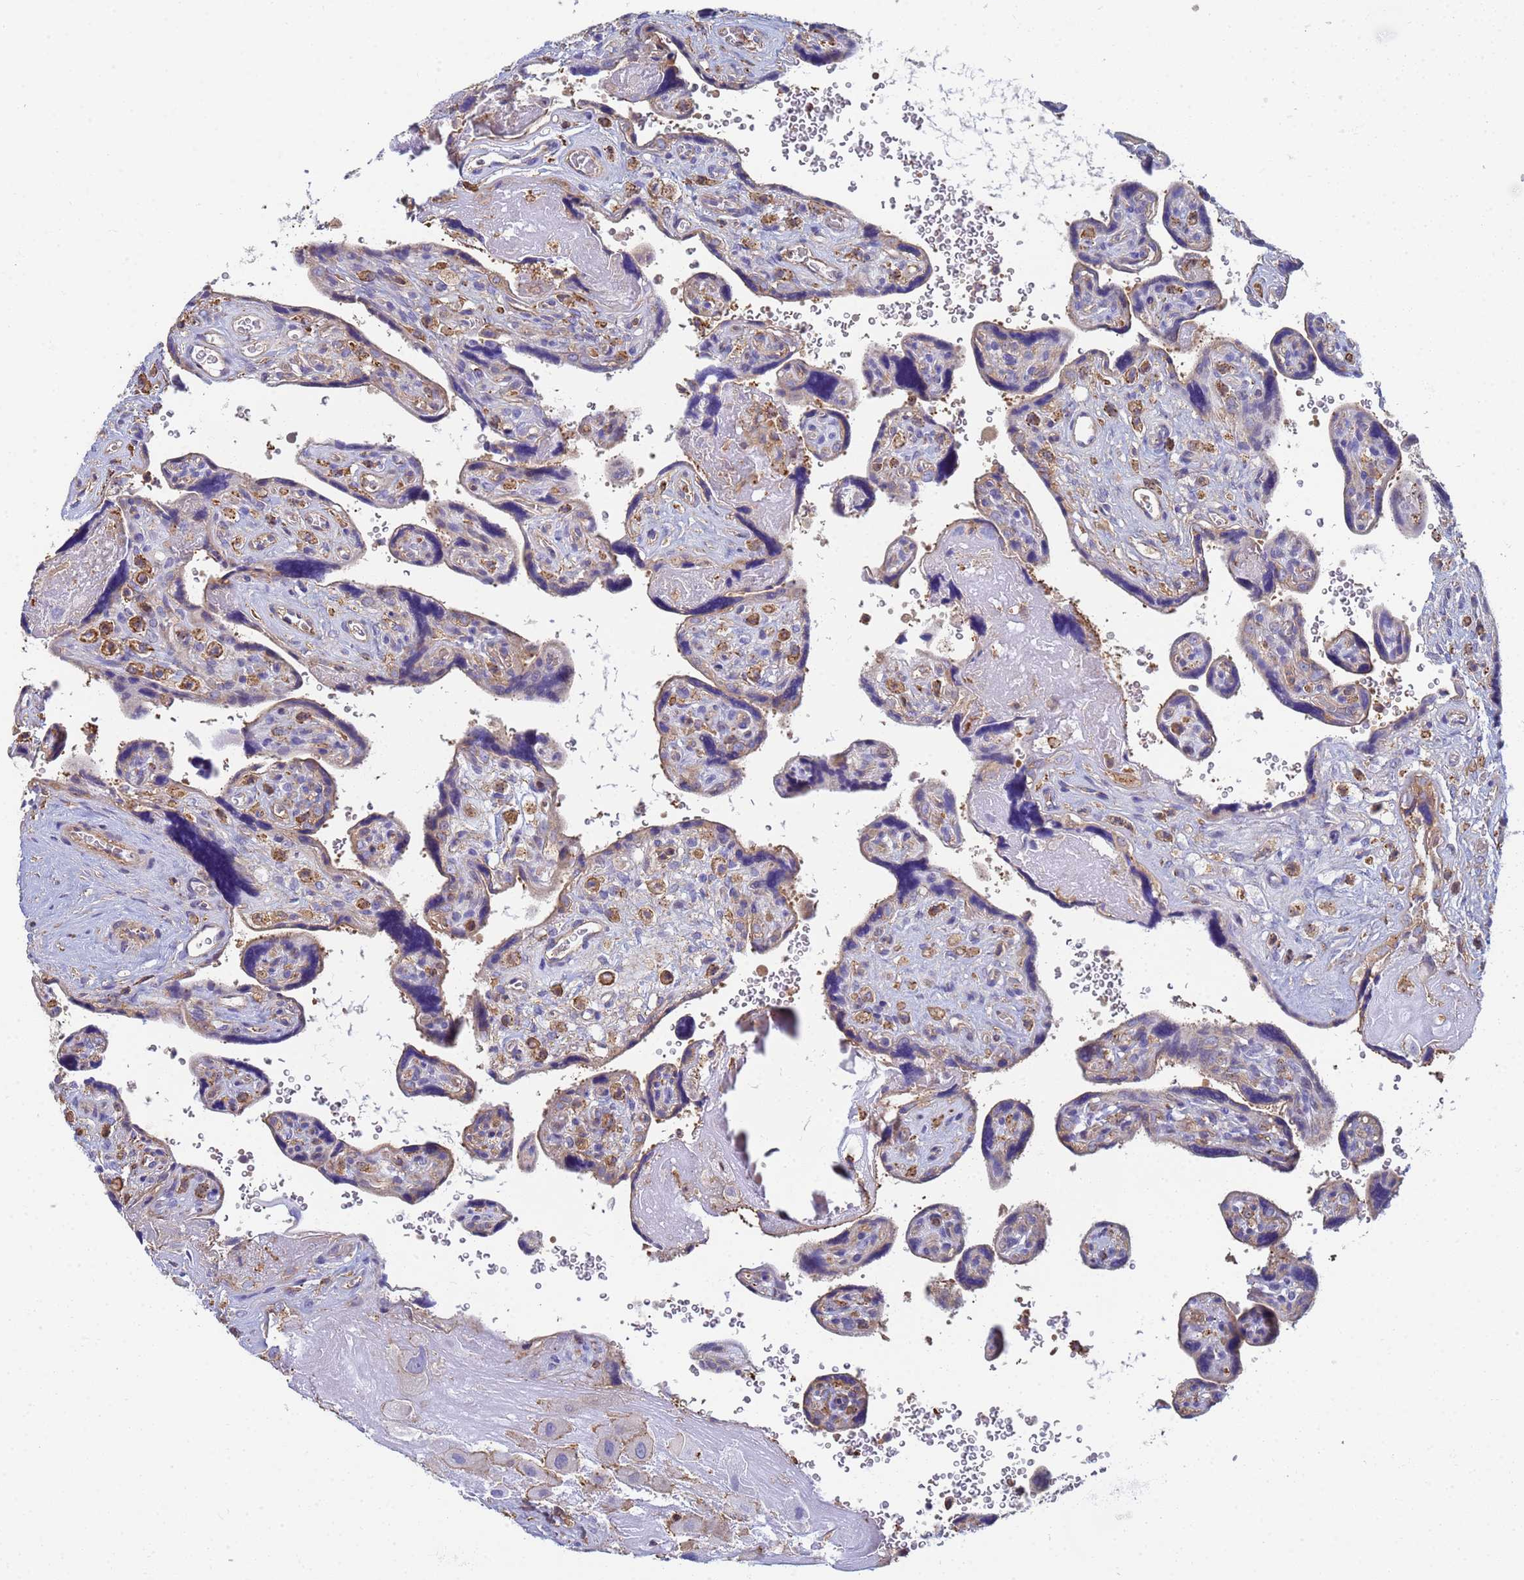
{"staining": {"intensity": "negative", "quantity": "none", "location": "none"}, "tissue": "placenta", "cell_type": "Decidual cells", "image_type": "normal", "snomed": [{"axis": "morphology", "description": "Normal tissue, NOS"}, {"axis": "topography", "description": "Placenta"}], "caption": "This micrograph is of benign placenta stained with immunohistochemistry to label a protein in brown with the nuclei are counter-stained blue. There is no staining in decidual cells. Brightfield microscopy of immunohistochemistry stained with DAB (3,3'-diaminobenzidine) (brown) and hematoxylin (blue), captured at high magnification.", "gene": "ZNG1A", "patient": {"sex": "female", "age": 39}}